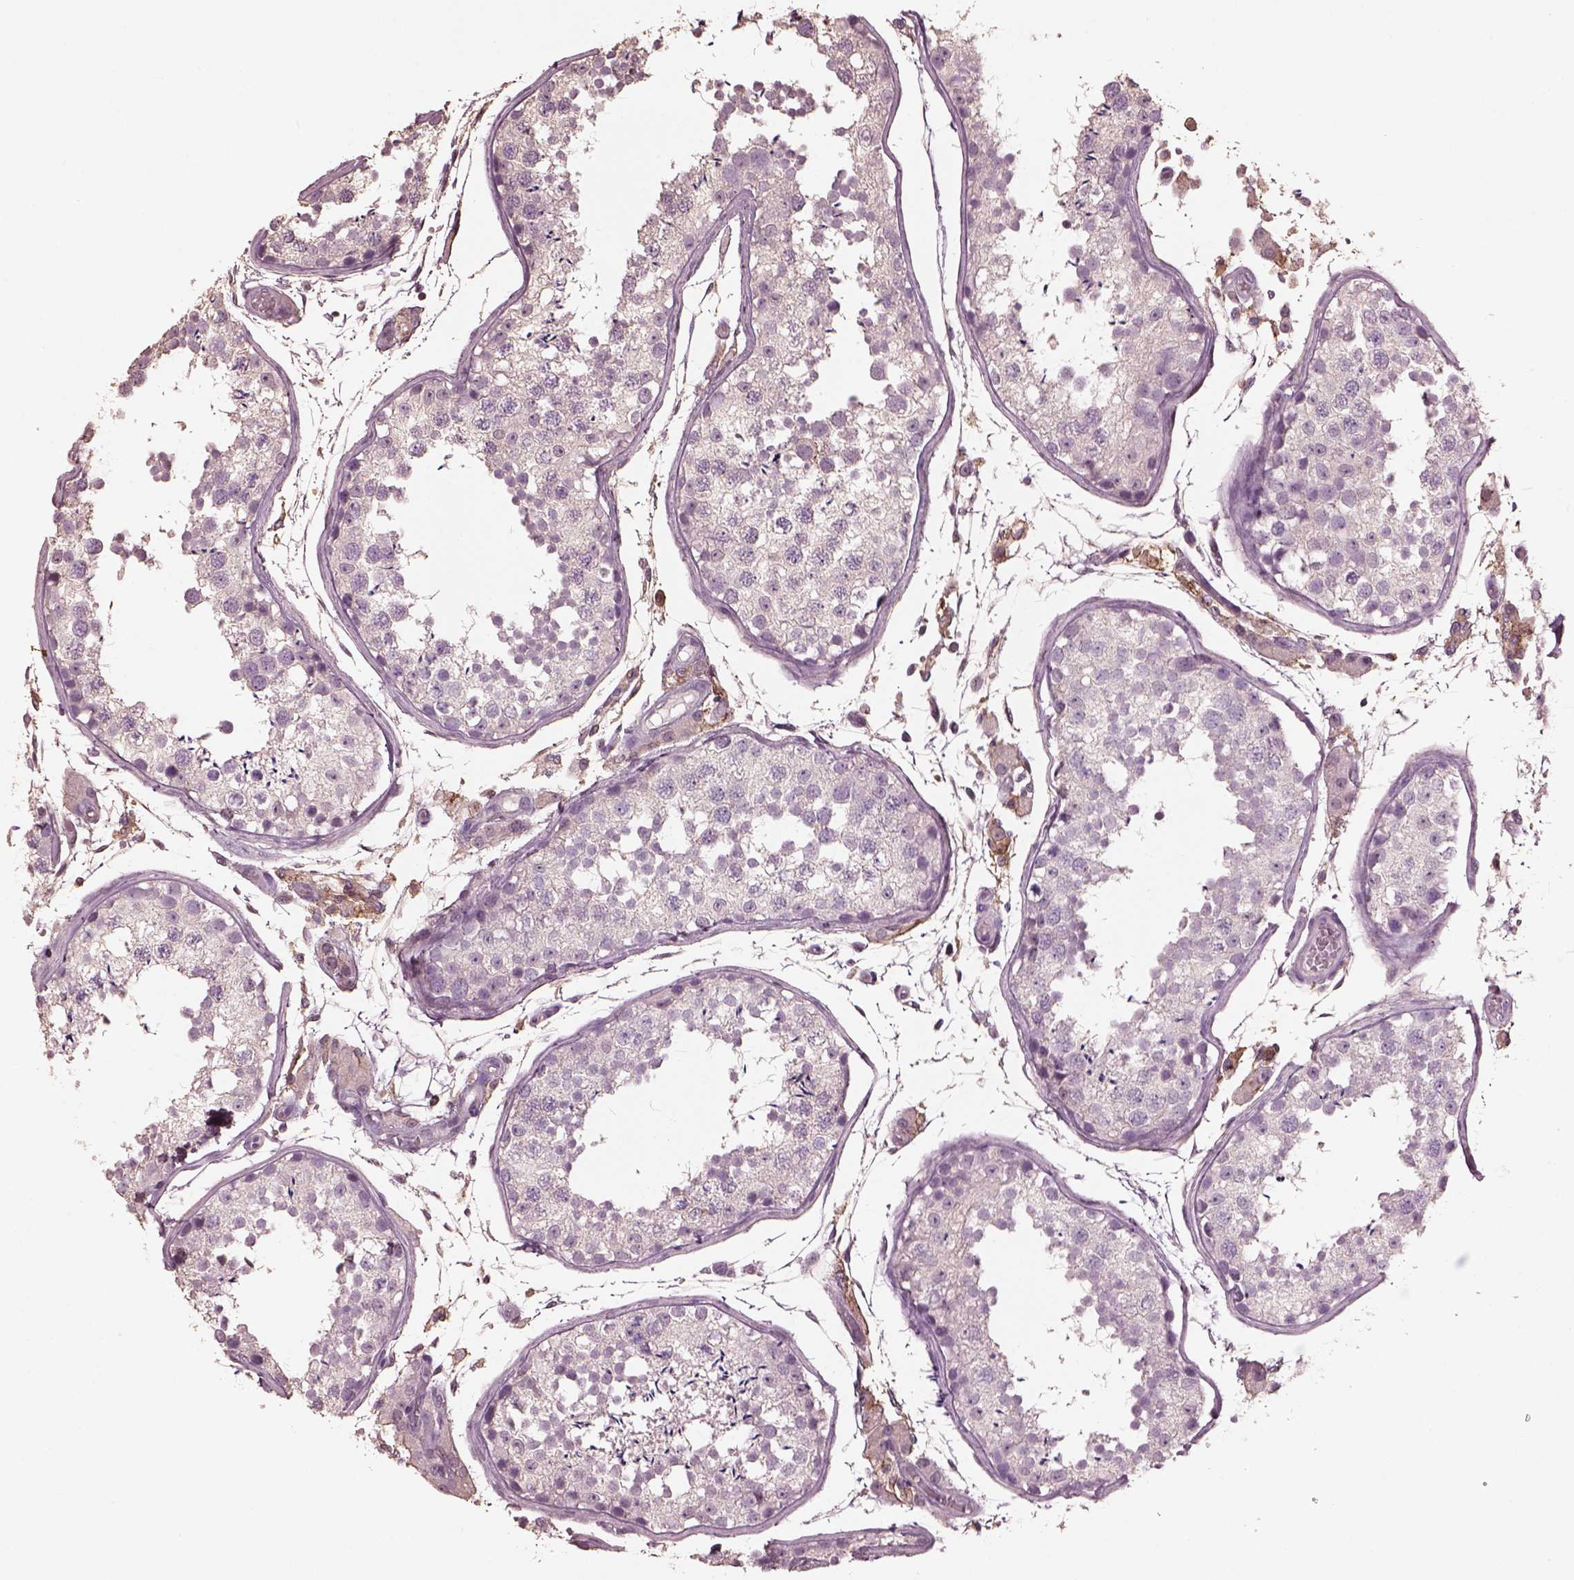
{"staining": {"intensity": "negative", "quantity": "none", "location": "none"}, "tissue": "testis", "cell_type": "Cells in seminiferous ducts", "image_type": "normal", "snomed": [{"axis": "morphology", "description": "Normal tissue, NOS"}, {"axis": "topography", "description": "Testis"}], "caption": "The micrograph exhibits no significant expression in cells in seminiferous ducts of testis. (DAB IHC with hematoxylin counter stain).", "gene": "SRI", "patient": {"sex": "male", "age": 29}}